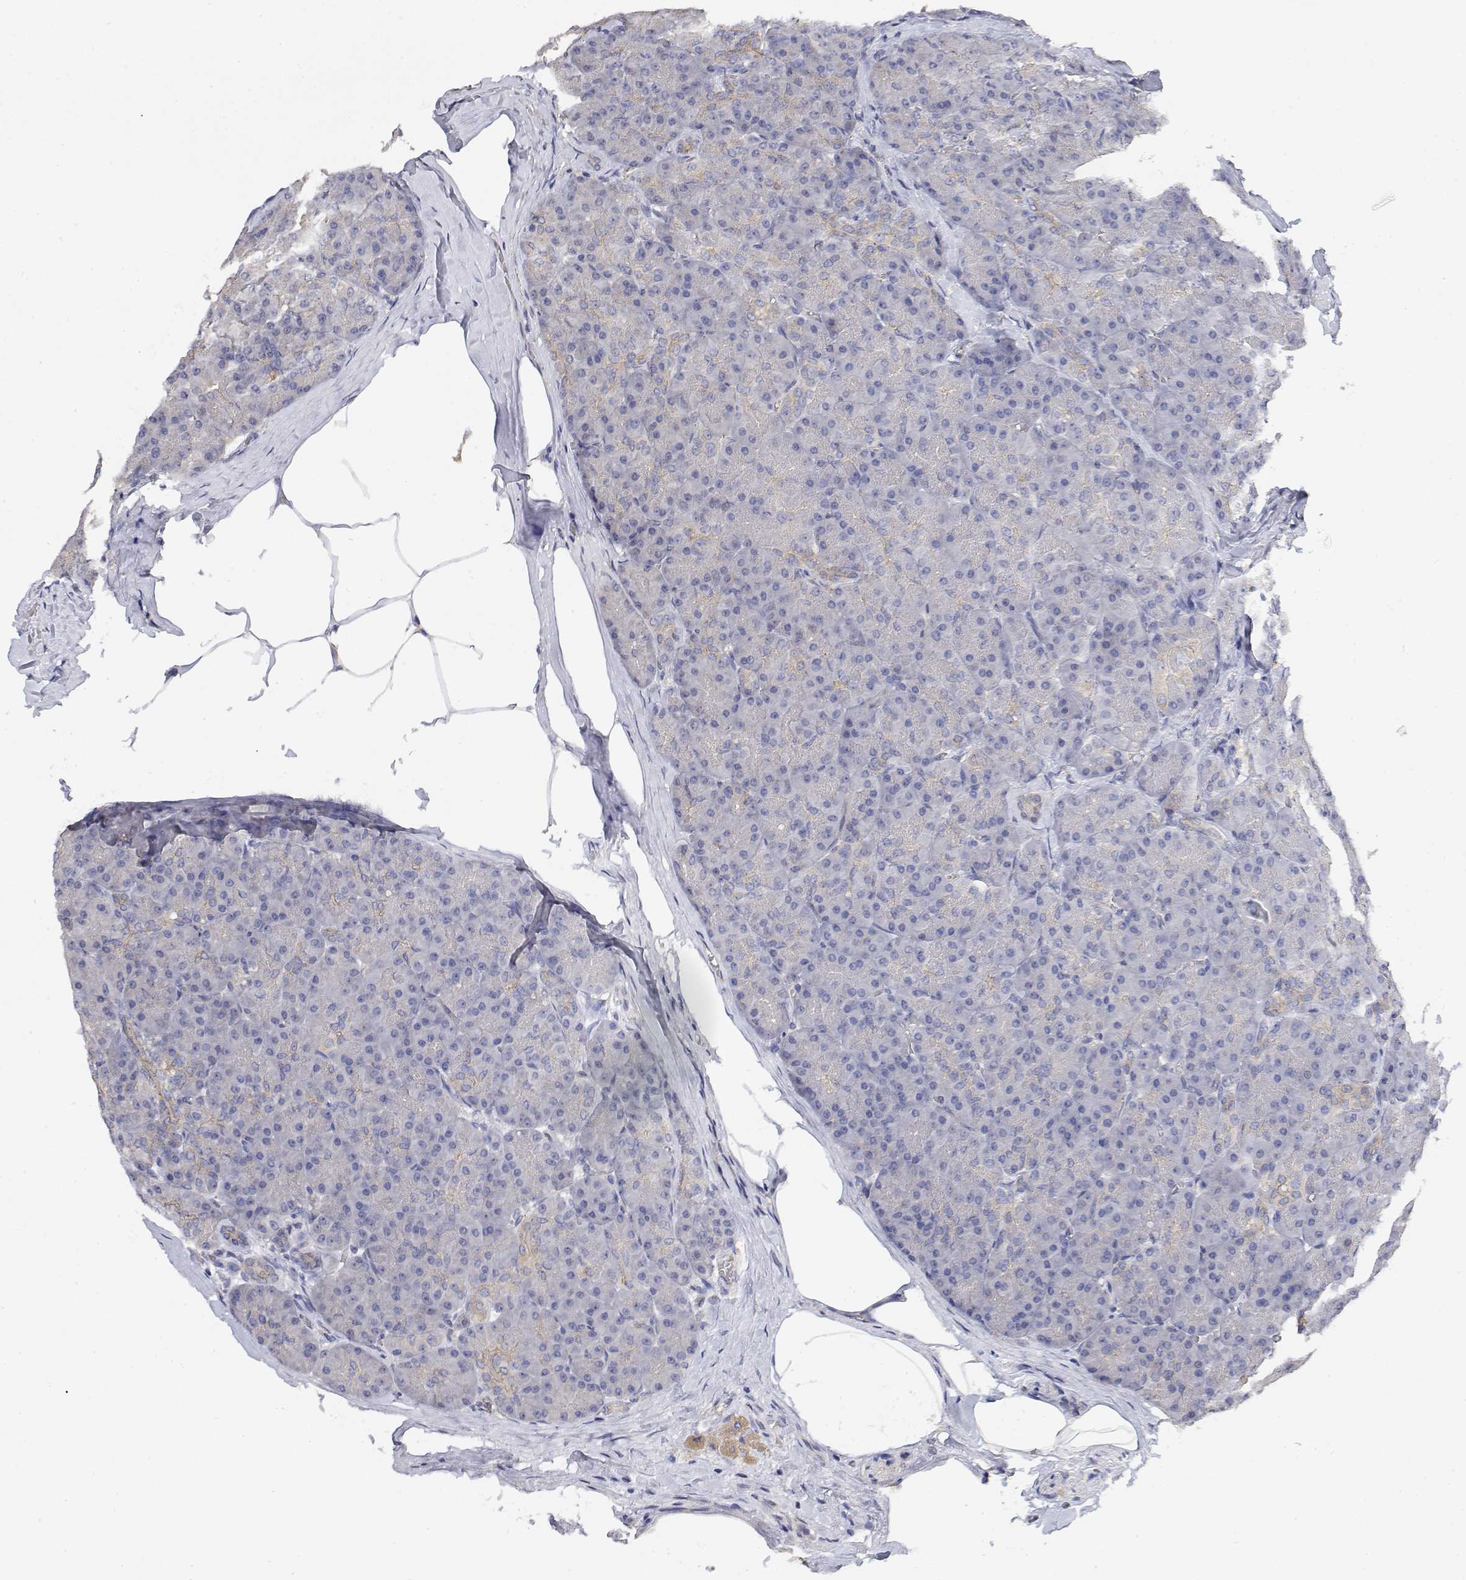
{"staining": {"intensity": "weak", "quantity": "<25%", "location": "cytoplasmic/membranous"}, "tissue": "pancreas", "cell_type": "Exocrine glandular cells", "image_type": "normal", "snomed": [{"axis": "morphology", "description": "Normal tissue, NOS"}, {"axis": "topography", "description": "Pancreas"}], "caption": "Photomicrograph shows no protein positivity in exocrine glandular cells of normal pancreas.", "gene": "LONRF3", "patient": {"sex": "male", "age": 57}}